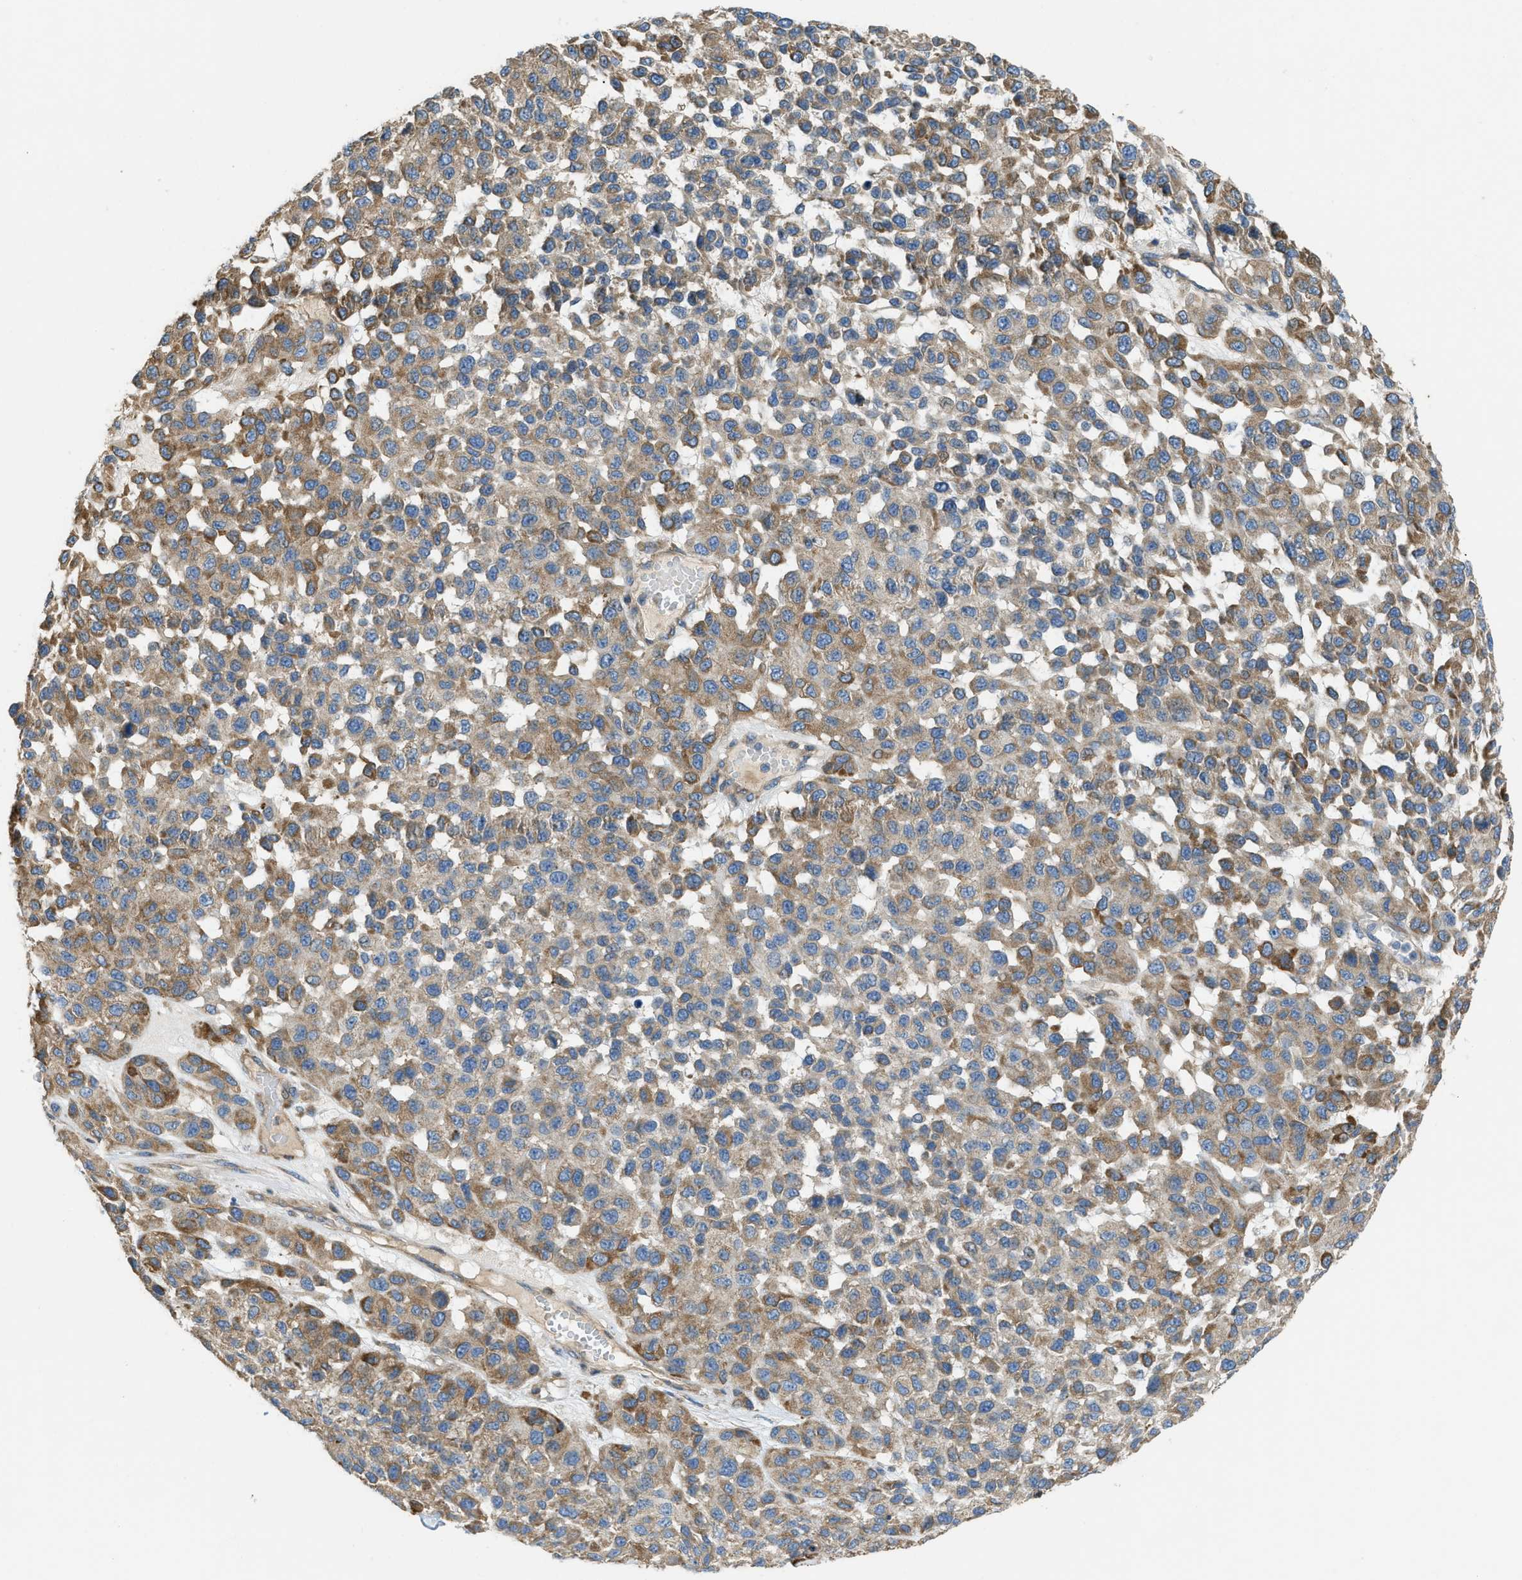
{"staining": {"intensity": "moderate", "quantity": ">75%", "location": "cytoplasmic/membranous"}, "tissue": "melanoma", "cell_type": "Tumor cells", "image_type": "cancer", "snomed": [{"axis": "morphology", "description": "Malignant melanoma, NOS"}, {"axis": "topography", "description": "Skin"}], "caption": "High-power microscopy captured an immunohistochemistry histopathology image of malignant melanoma, revealing moderate cytoplasmic/membranous staining in about >75% of tumor cells. (DAB IHC with brightfield microscopy, high magnification).", "gene": "TMEM68", "patient": {"sex": "male", "age": 62}}